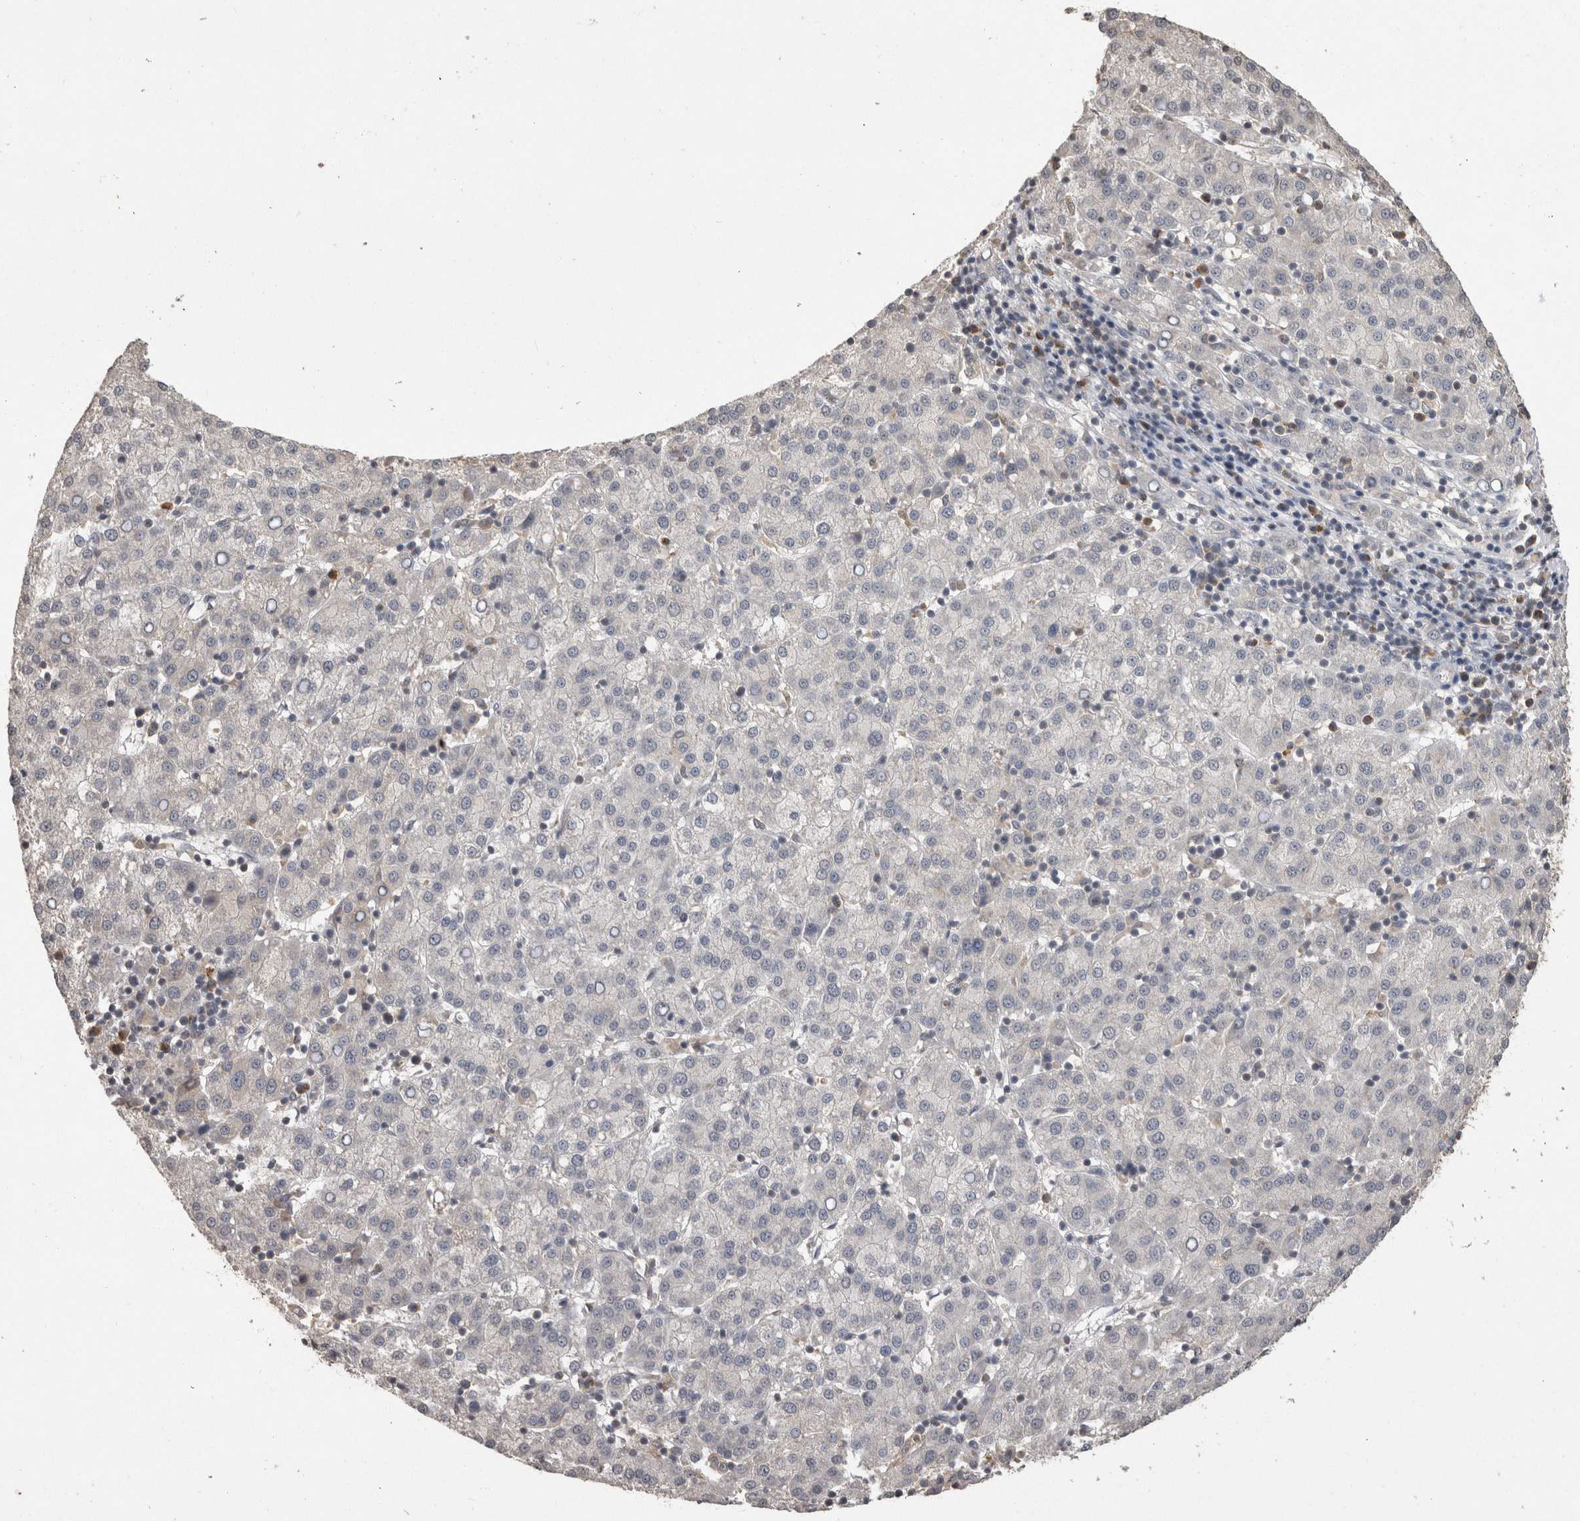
{"staining": {"intensity": "negative", "quantity": "none", "location": "none"}, "tissue": "liver cancer", "cell_type": "Tumor cells", "image_type": "cancer", "snomed": [{"axis": "morphology", "description": "Carcinoma, Hepatocellular, NOS"}, {"axis": "topography", "description": "Liver"}], "caption": "This is an IHC micrograph of hepatocellular carcinoma (liver). There is no expression in tumor cells.", "gene": "PREP", "patient": {"sex": "female", "age": 58}}